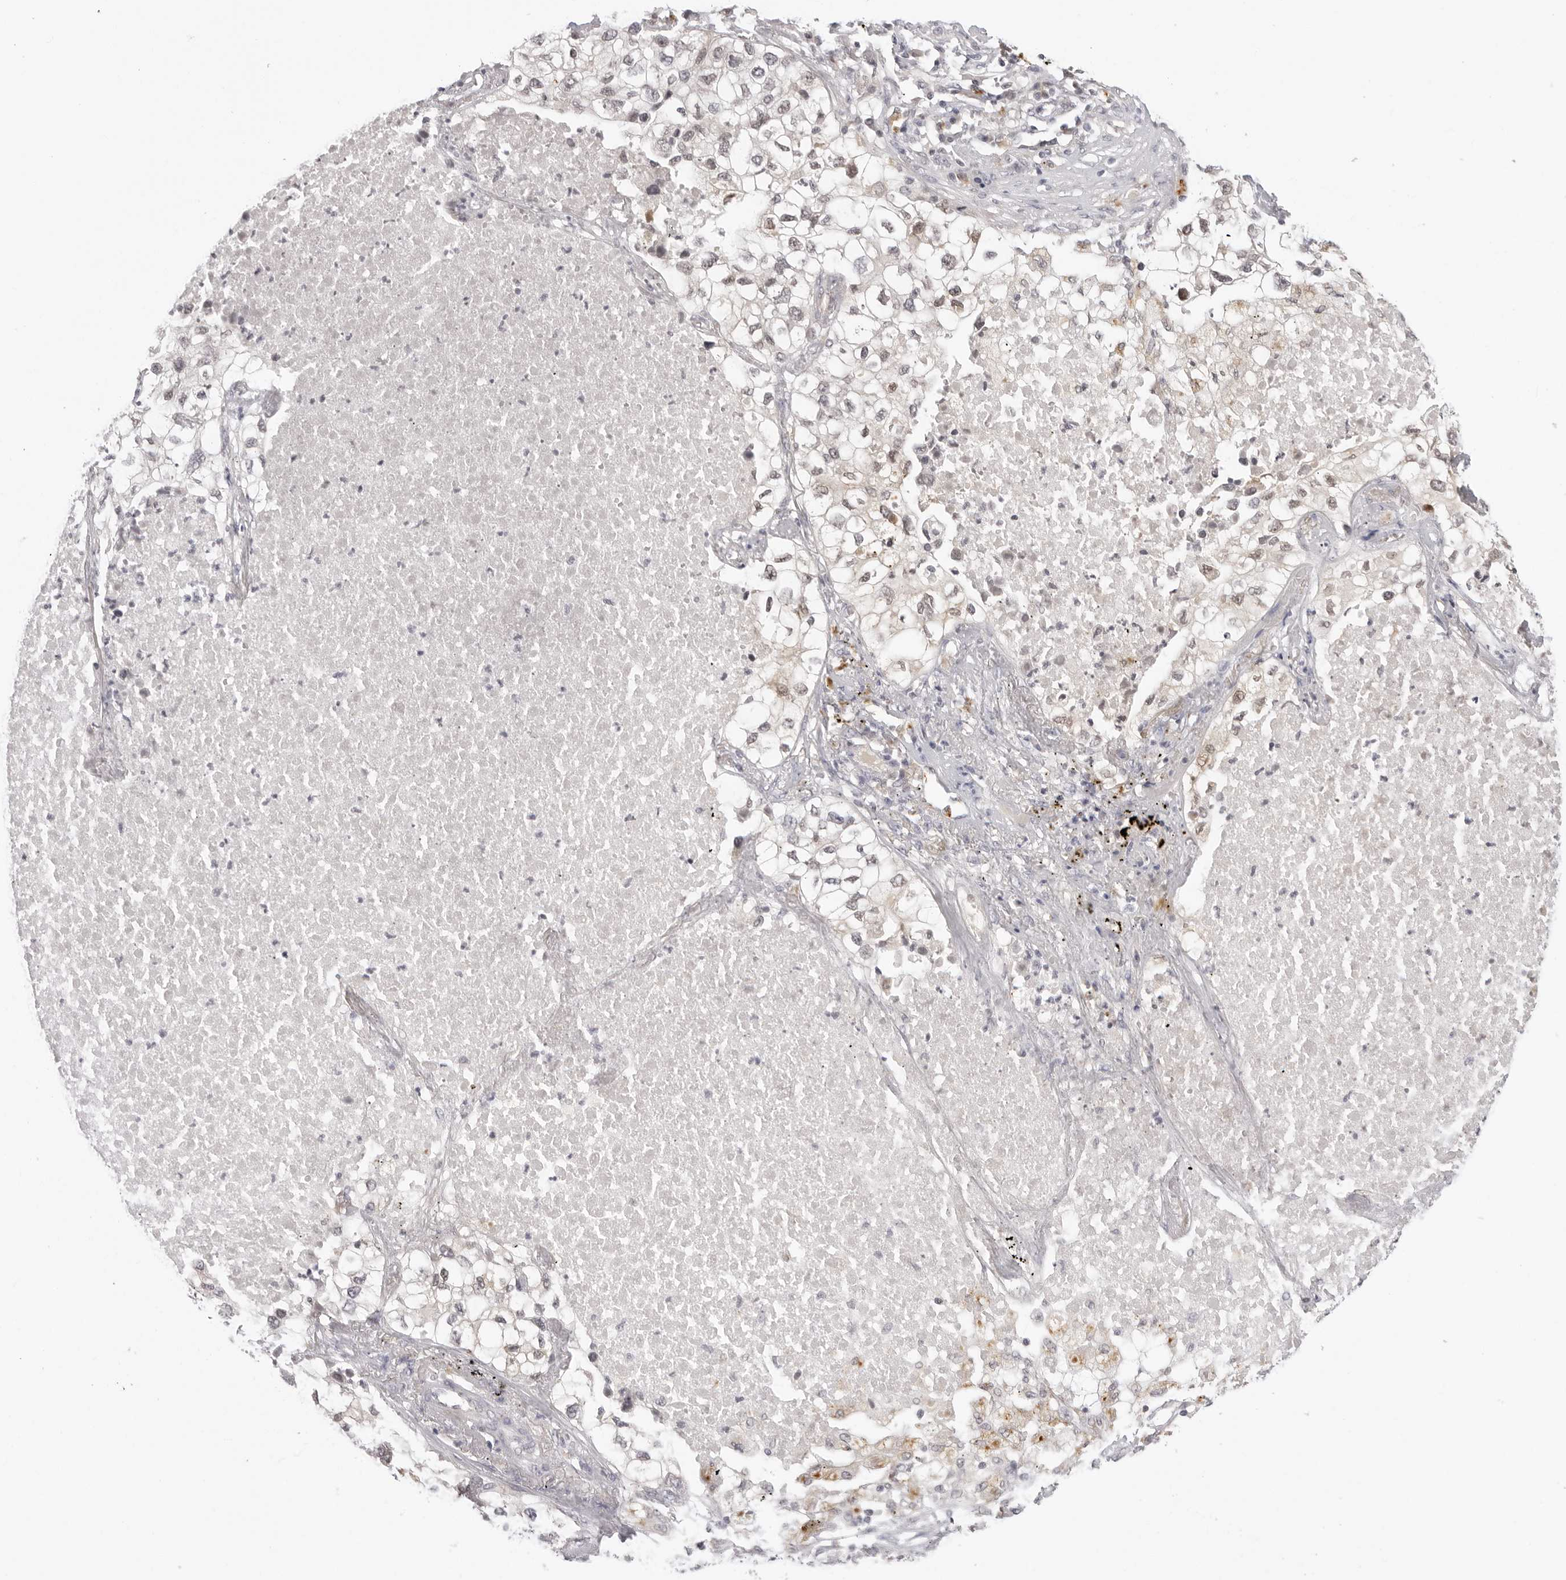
{"staining": {"intensity": "negative", "quantity": "none", "location": "none"}, "tissue": "lung cancer", "cell_type": "Tumor cells", "image_type": "cancer", "snomed": [{"axis": "morphology", "description": "Adenocarcinoma, NOS"}, {"axis": "topography", "description": "Lung"}], "caption": "Tumor cells show no significant protein expression in adenocarcinoma (lung).", "gene": "STRADB", "patient": {"sex": "male", "age": 63}}